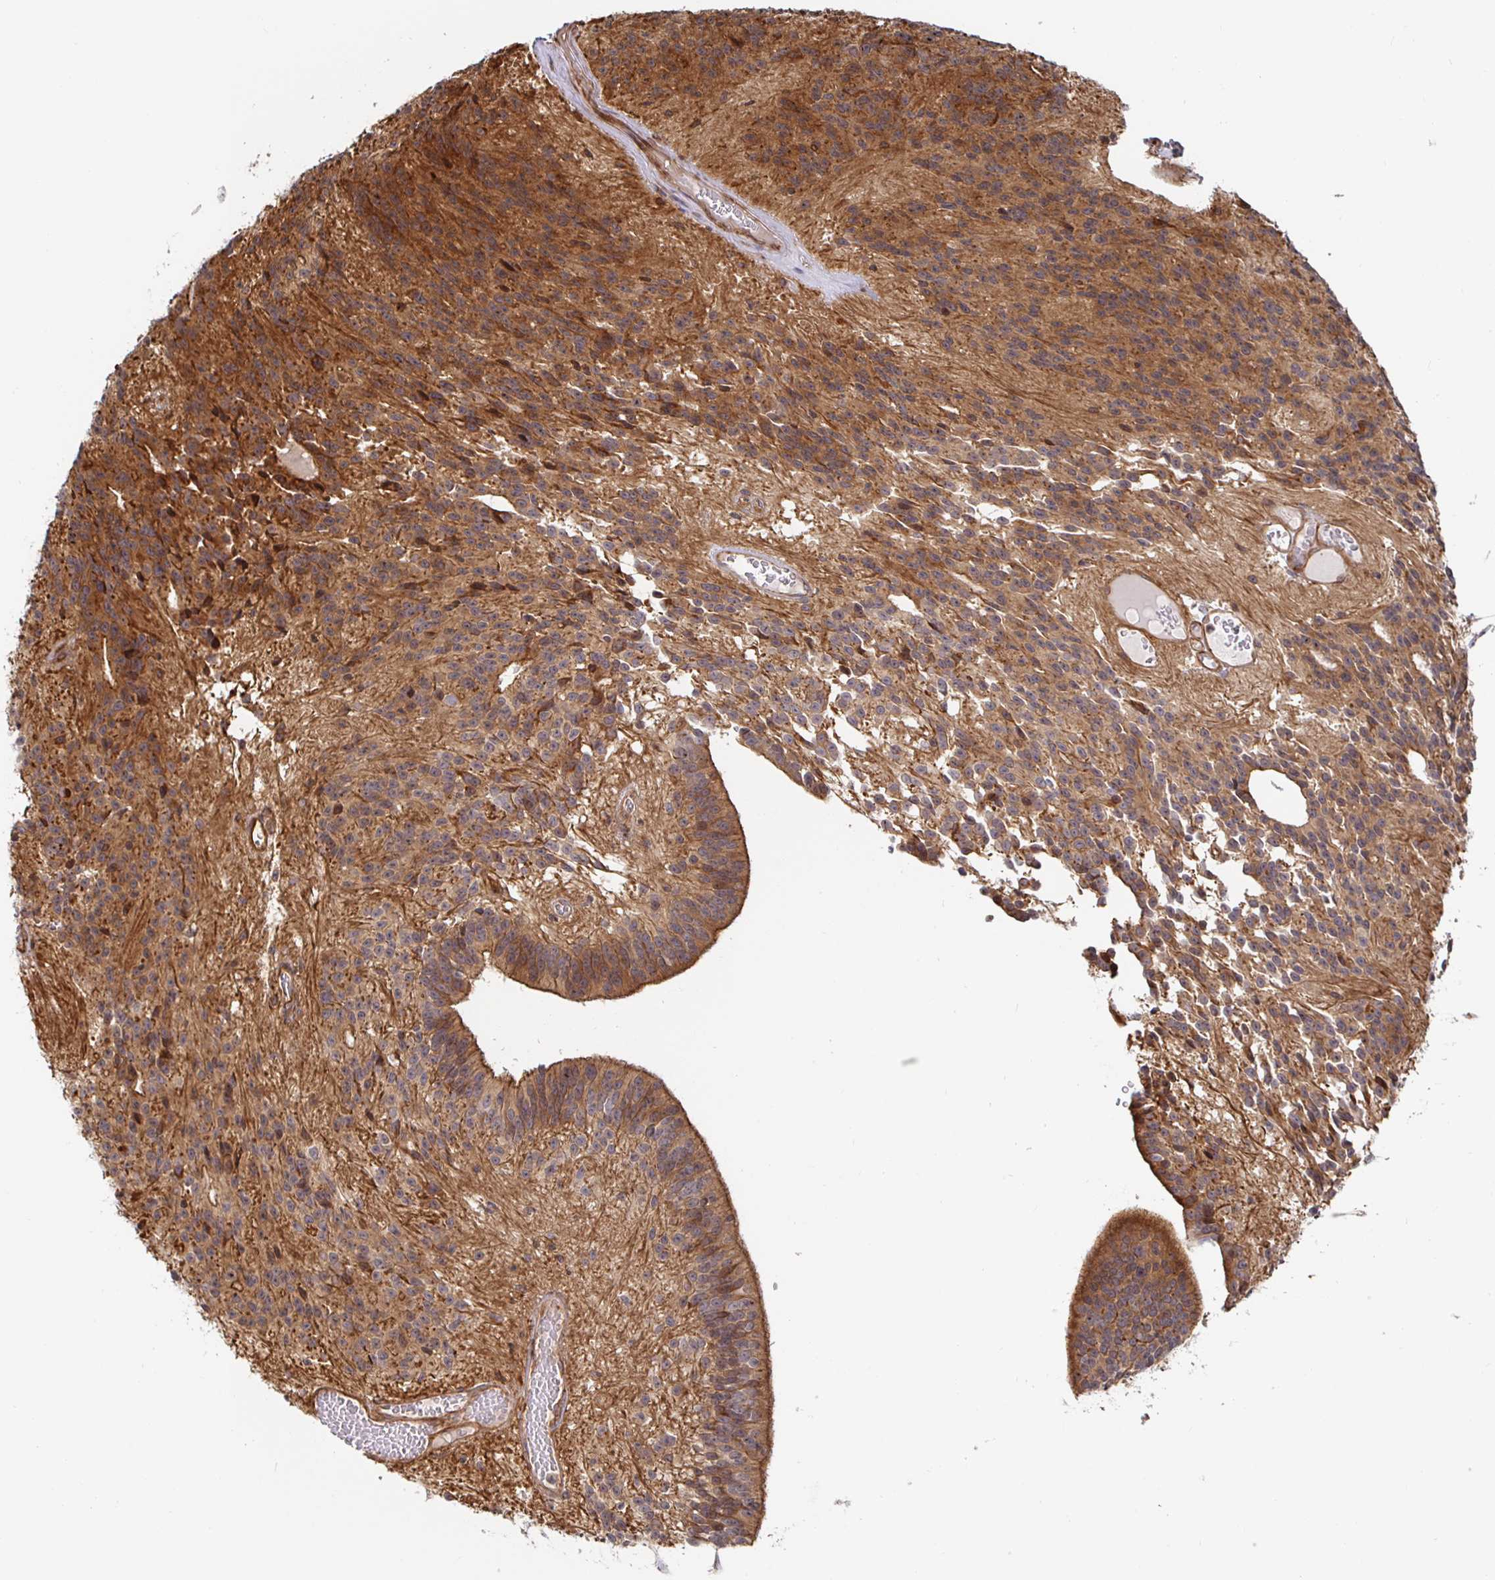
{"staining": {"intensity": "moderate", "quantity": "25%-75%", "location": "cytoplasmic/membranous"}, "tissue": "glioma", "cell_type": "Tumor cells", "image_type": "cancer", "snomed": [{"axis": "morphology", "description": "Glioma, malignant, Low grade"}, {"axis": "topography", "description": "Brain"}], "caption": "Moderate cytoplasmic/membranous staining is identified in approximately 25%-75% of tumor cells in glioma.", "gene": "STRAP", "patient": {"sex": "male", "age": 31}}